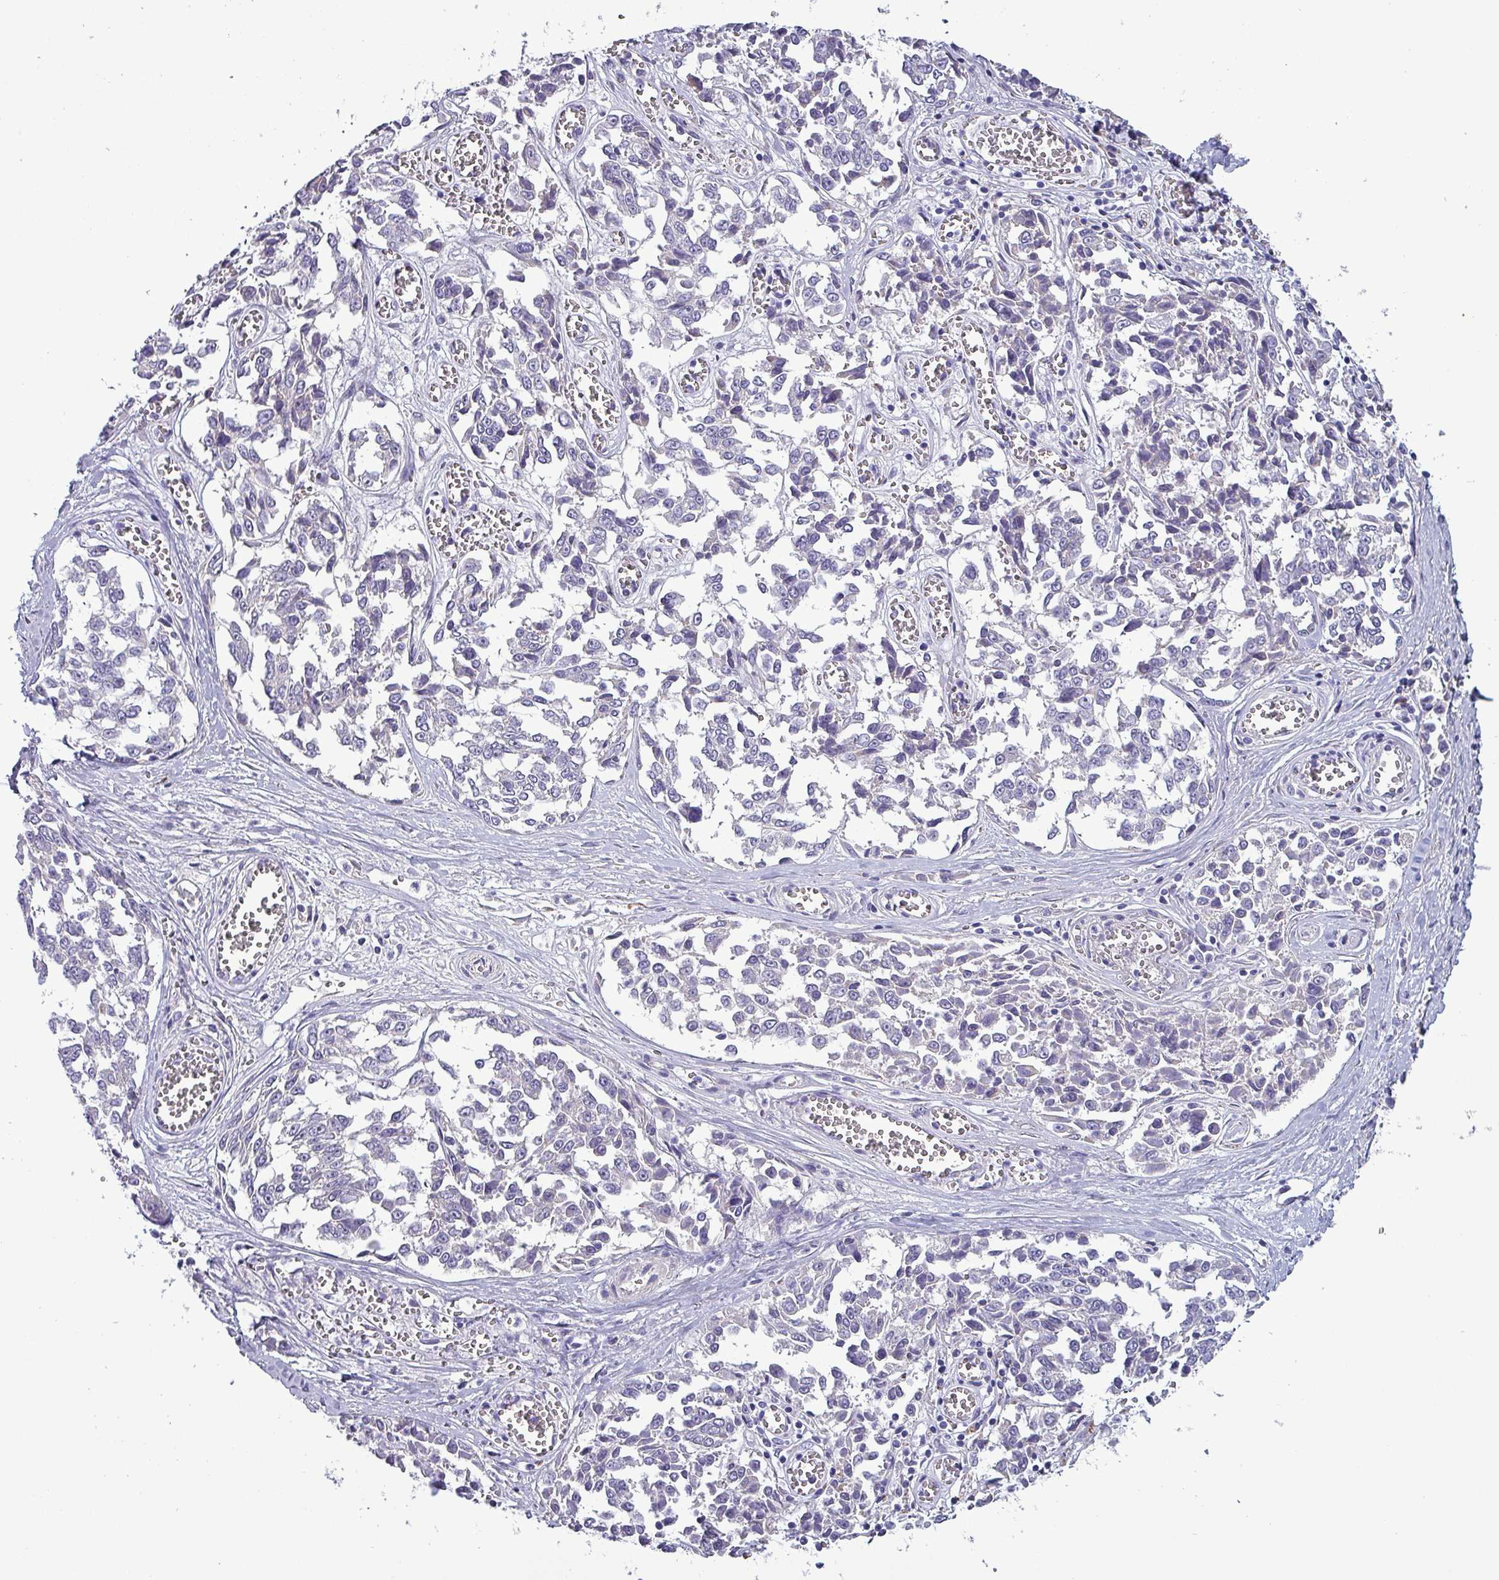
{"staining": {"intensity": "negative", "quantity": "none", "location": "none"}, "tissue": "melanoma", "cell_type": "Tumor cells", "image_type": "cancer", "snomed": [{"axis": "morphology", "description": "Malignant melanoma, NOS"}, {"axis": "topography", "description": "Skin"}], "caption": "A high-resolution histopathology image shows immunohistochemistry (IHC) staining of malignant melanoma, which exhibits no significant expression in tumor cells.", "gene": "HSD3B7", "patient": {"sex": "female", "age": 64}}